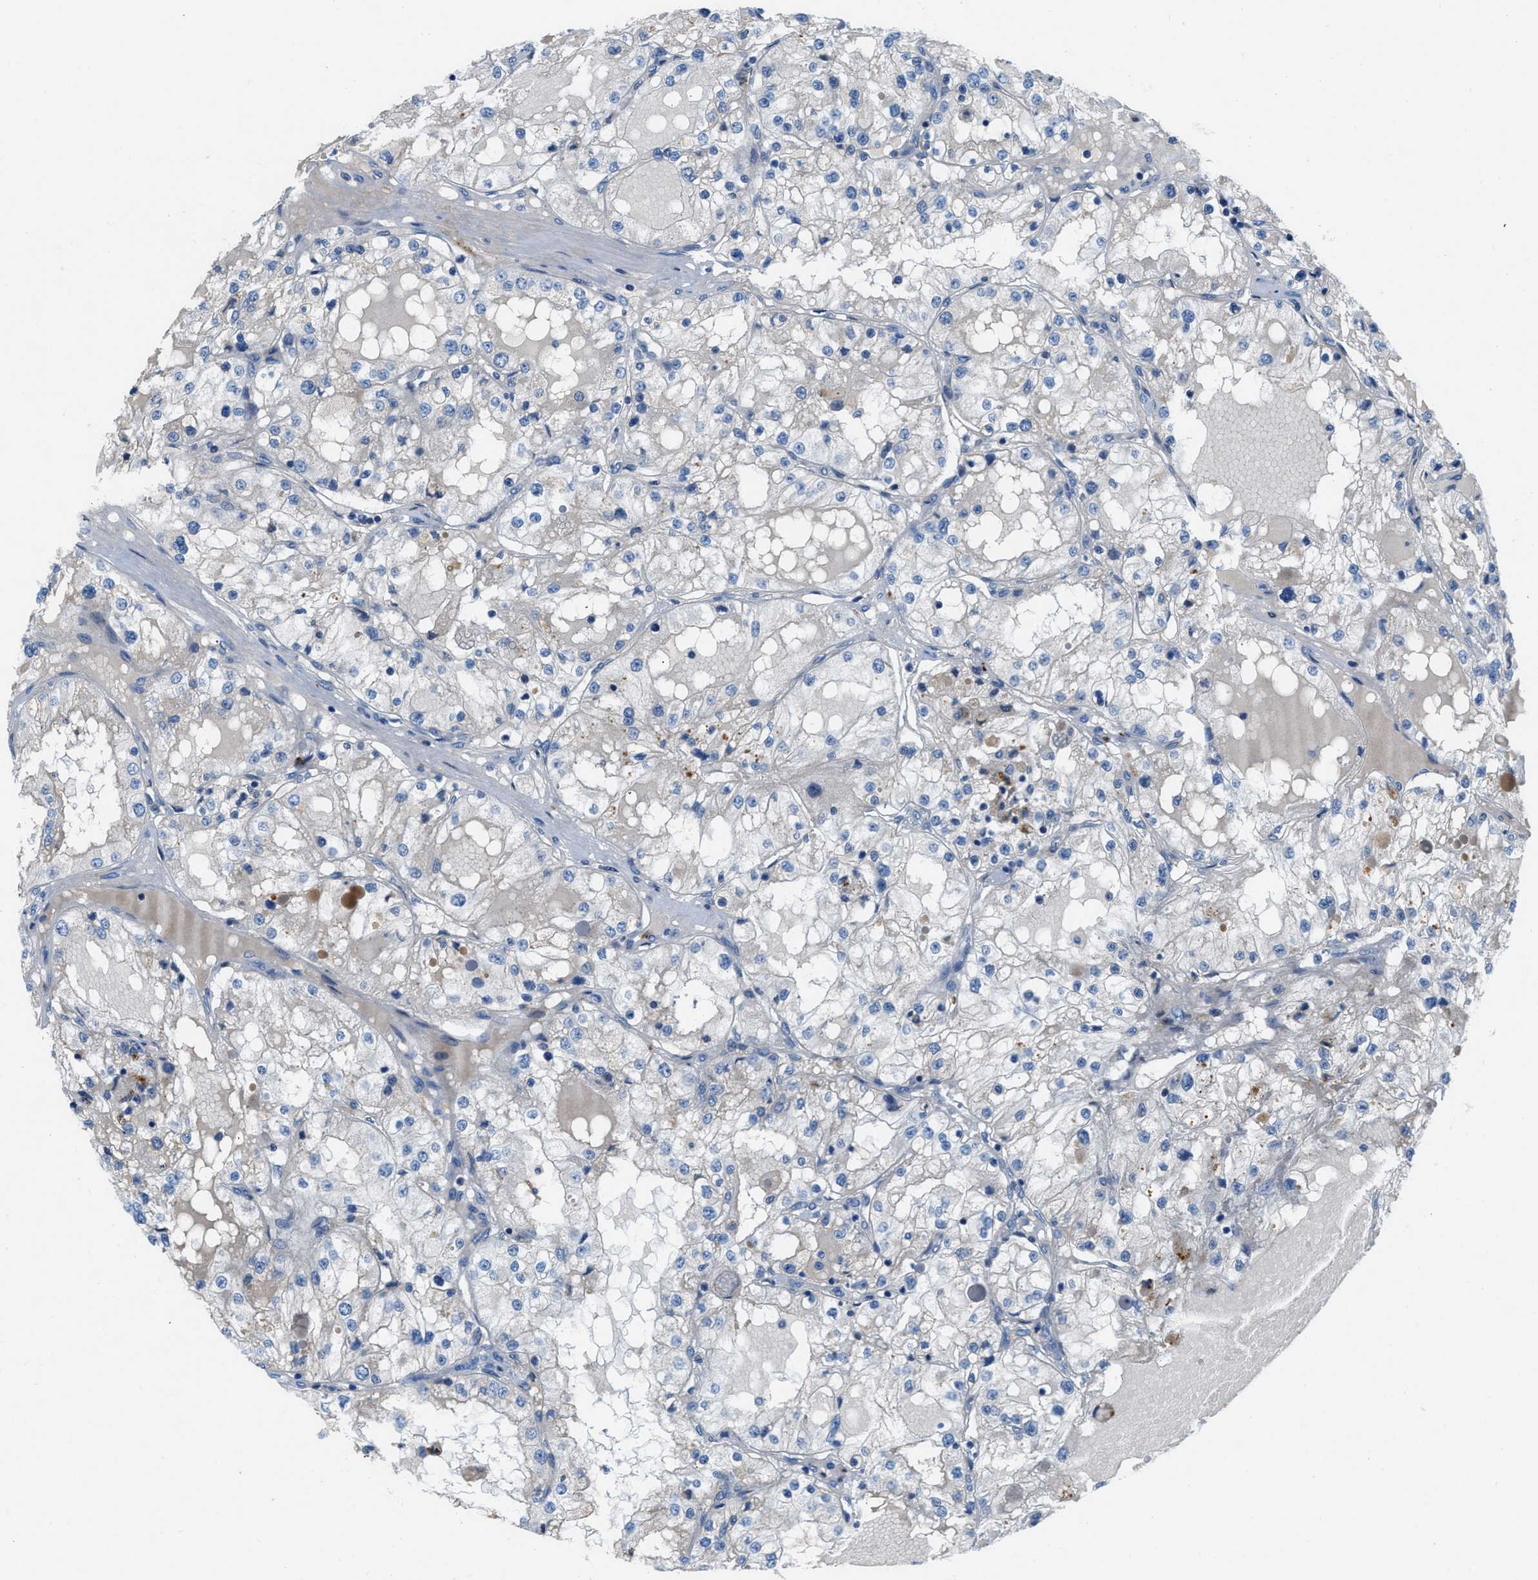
{"staining": {"intensity": "negative", "quantity": "none", "location": "none"}, "tissue": "renal cancer", "cell_type": "Tumor cells", "image_type": "cancer", "snomed": [{"axis": "morphology", "description": "Adenocarcinoma, NOS"}, {"axis": "topography", "description": "Kidney"}], "caption": "A high-resolution micrograph shows immunohistochemistry staining of renal cancer (adenocarcinoma), which shows no significant staining in tumor cells.", "gene": "TMEM248", "patient": {"sex": "male", "age": 68}}